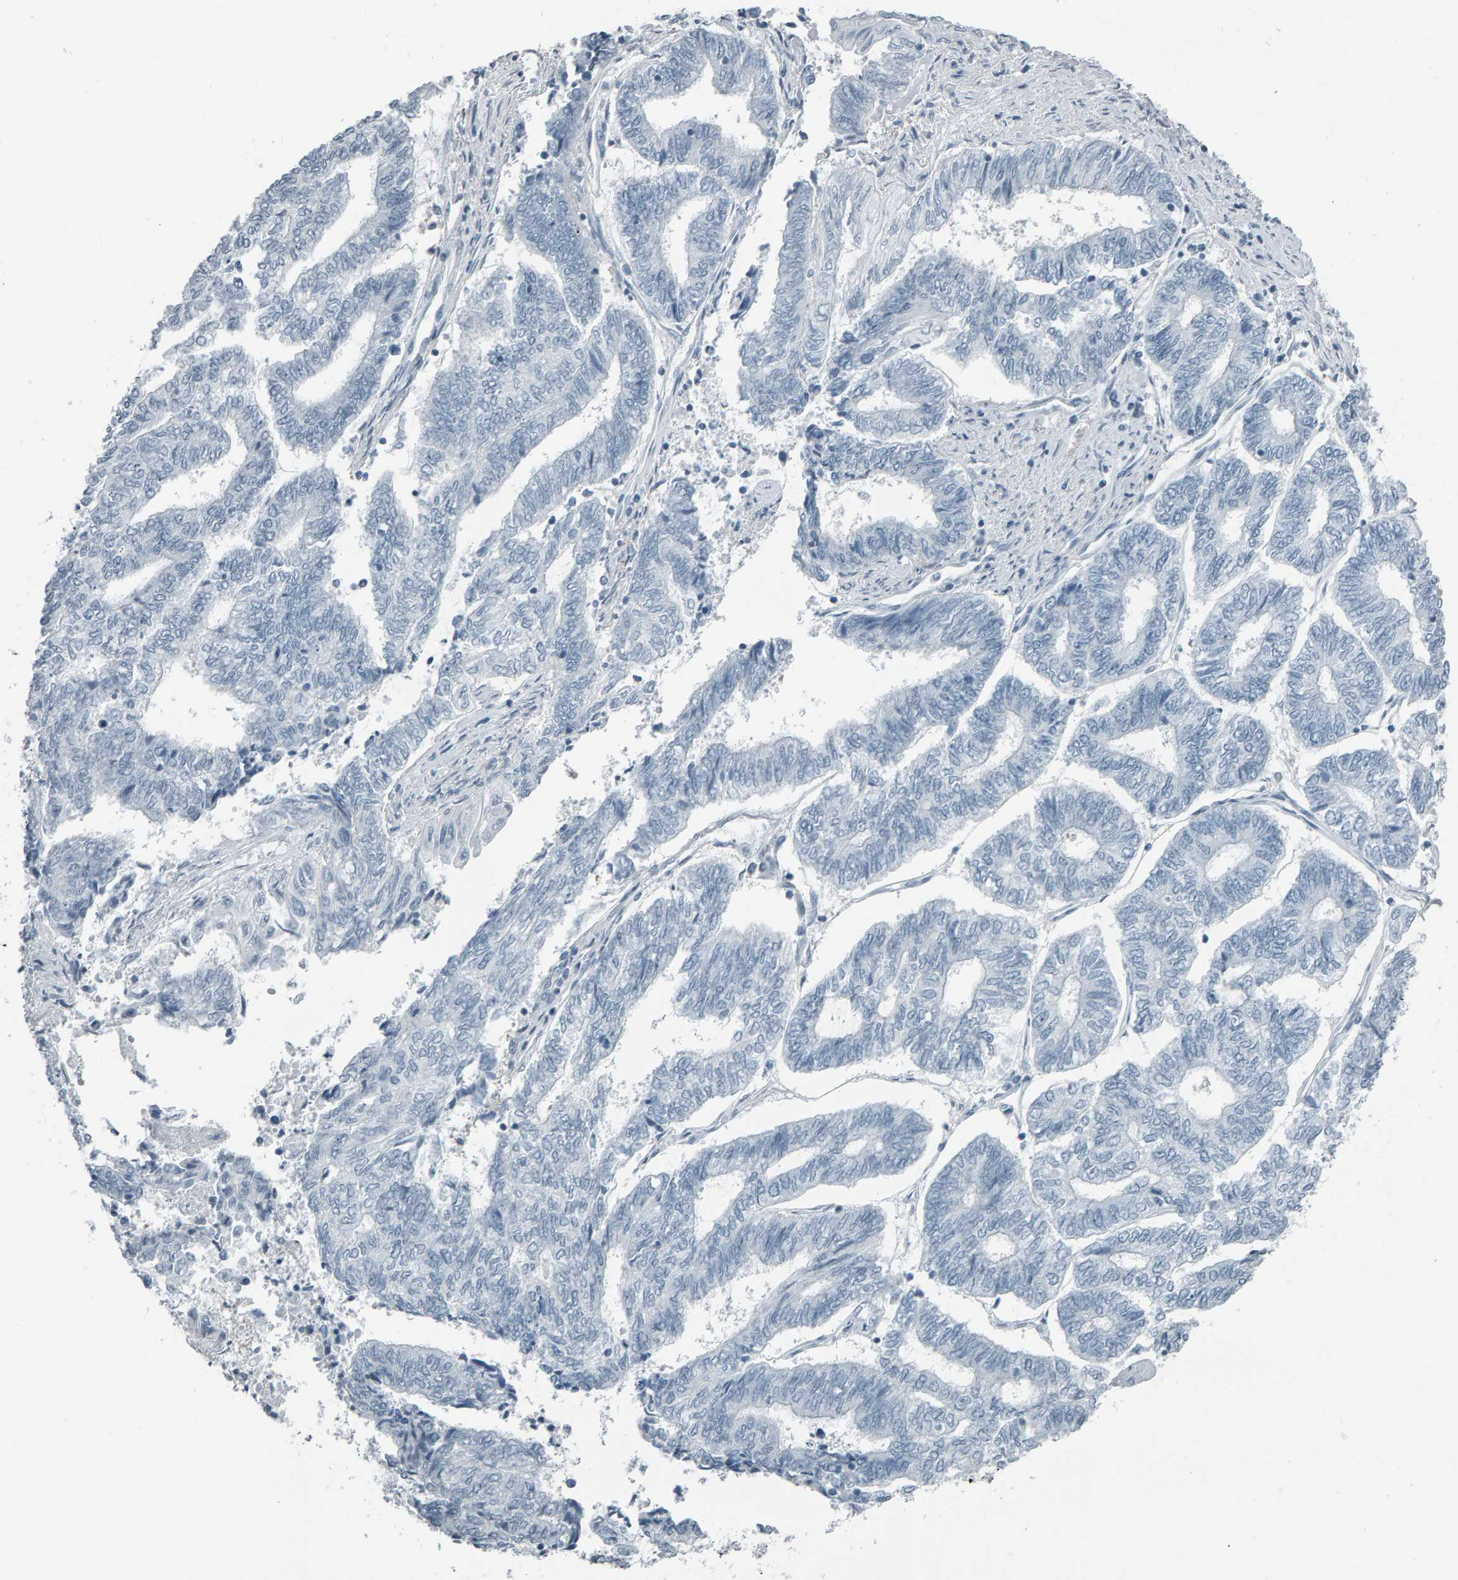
{"staining": {"intensity": "negative", "quantity": "none", "location": "none"}, "tissue": "endometrial cancer", "cell_type": "Tumor cells", "image_type": "cancer", "snomed": [{"axis": "morphology", "description": "Adenocarcinoma, NOS"}, {"axis": "topography", "description": "Uterus"}, {"axis": "topography", "description": "Endometrium"}], "caption": "An IHC image of adenocarcinoma (endometrial) is shown. There is no staining in tumor cells of adenocarcinoma (endometrial). (IHC, brightfield microscopy, high magnification).", "gene": "PYY", "patient": {"sex": "female", "age": 70}}